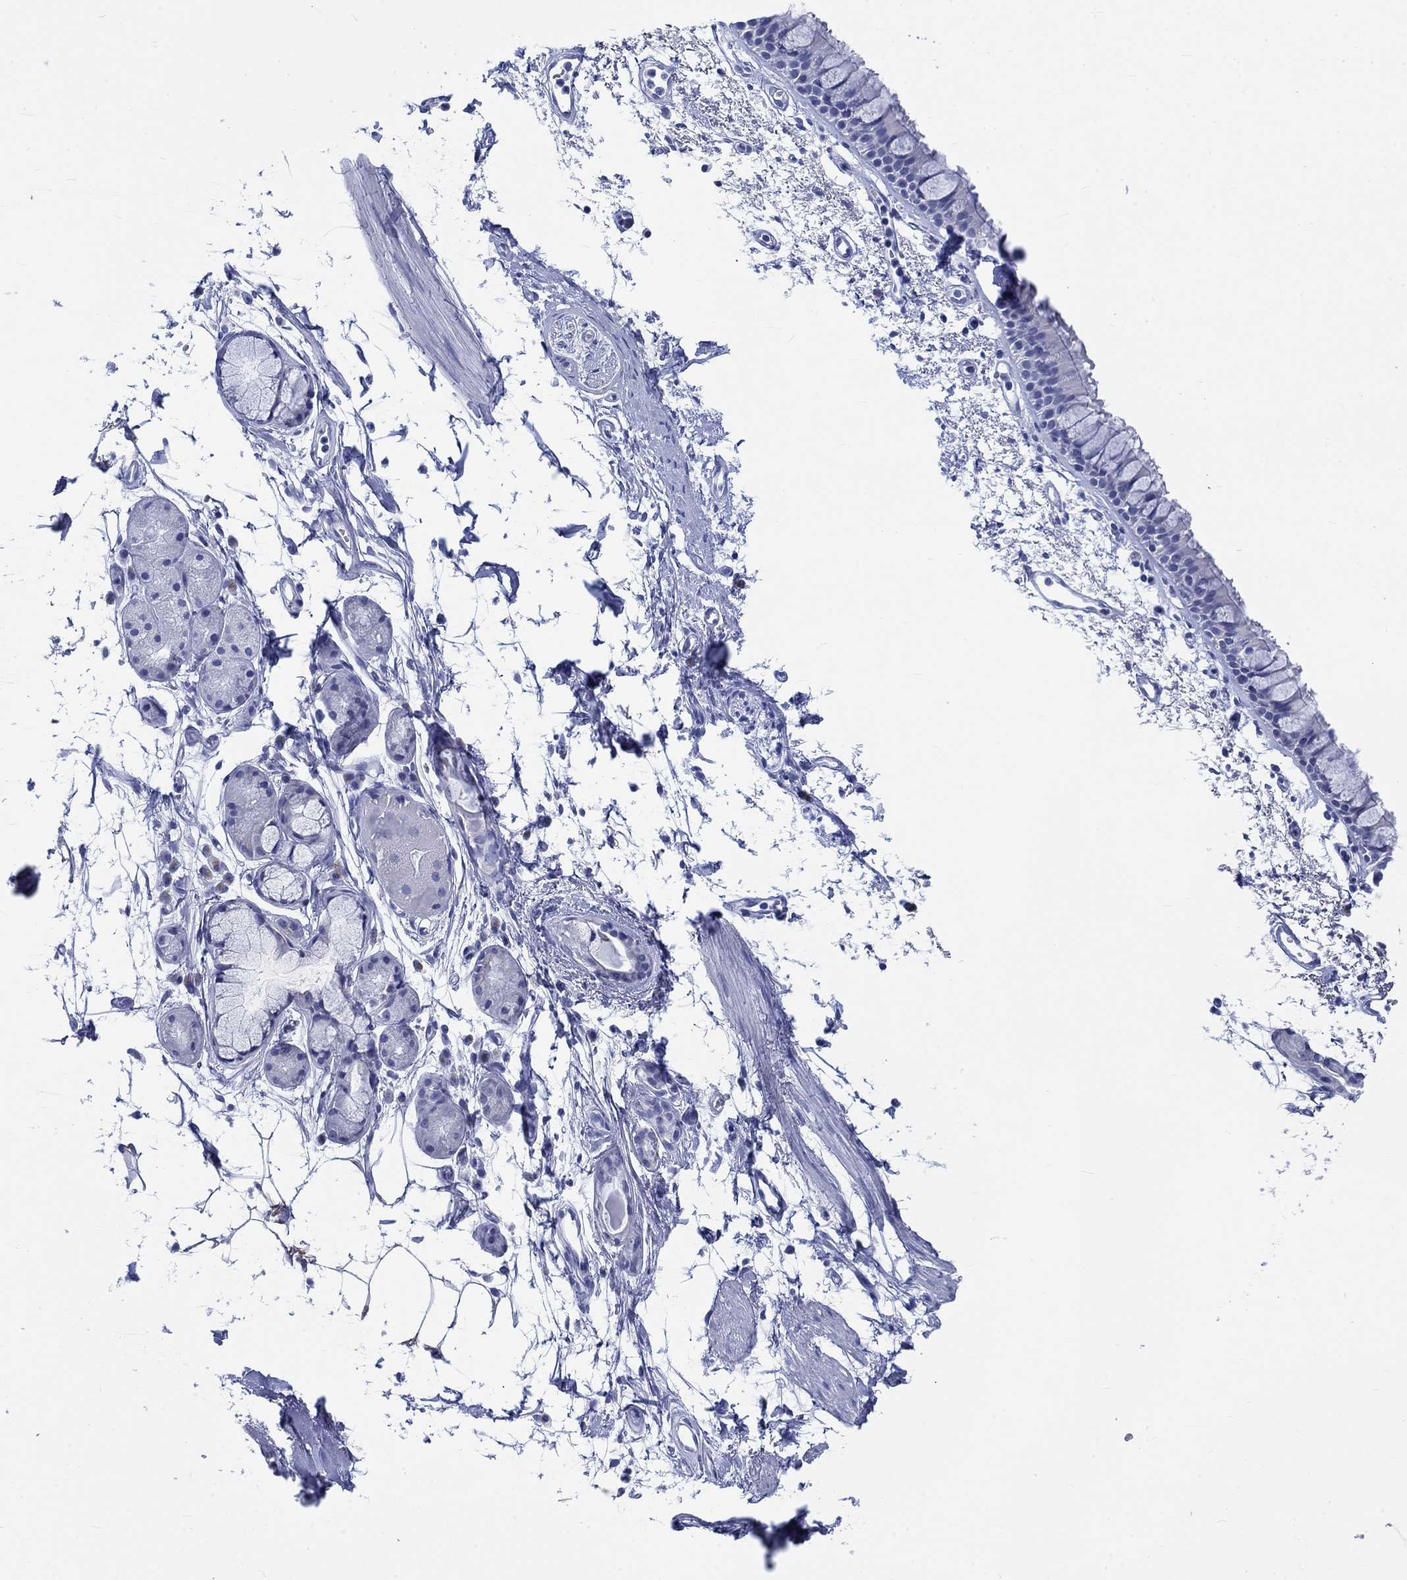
{"staining": {"intensity": "negative", "quantity": "none", "location": "none"}, "tissue": "bronchus", "cell_type": "Respiratory epithelial cells", "image_type": "normal", "snomed": [{"axis": "morphology", "description": "Normal tissue, NOS"}, {"axis": "topography", "description": "Cartilage tissue"}, {"axis": "topography", "description": "Bronchus"}], "caption": "DAB immunohistochemical staining of benign bronchus displays no significant expression in respiratory epithelial cells.", "gene": "KRT76", "patient": {"sex": "male", "age": 66}}